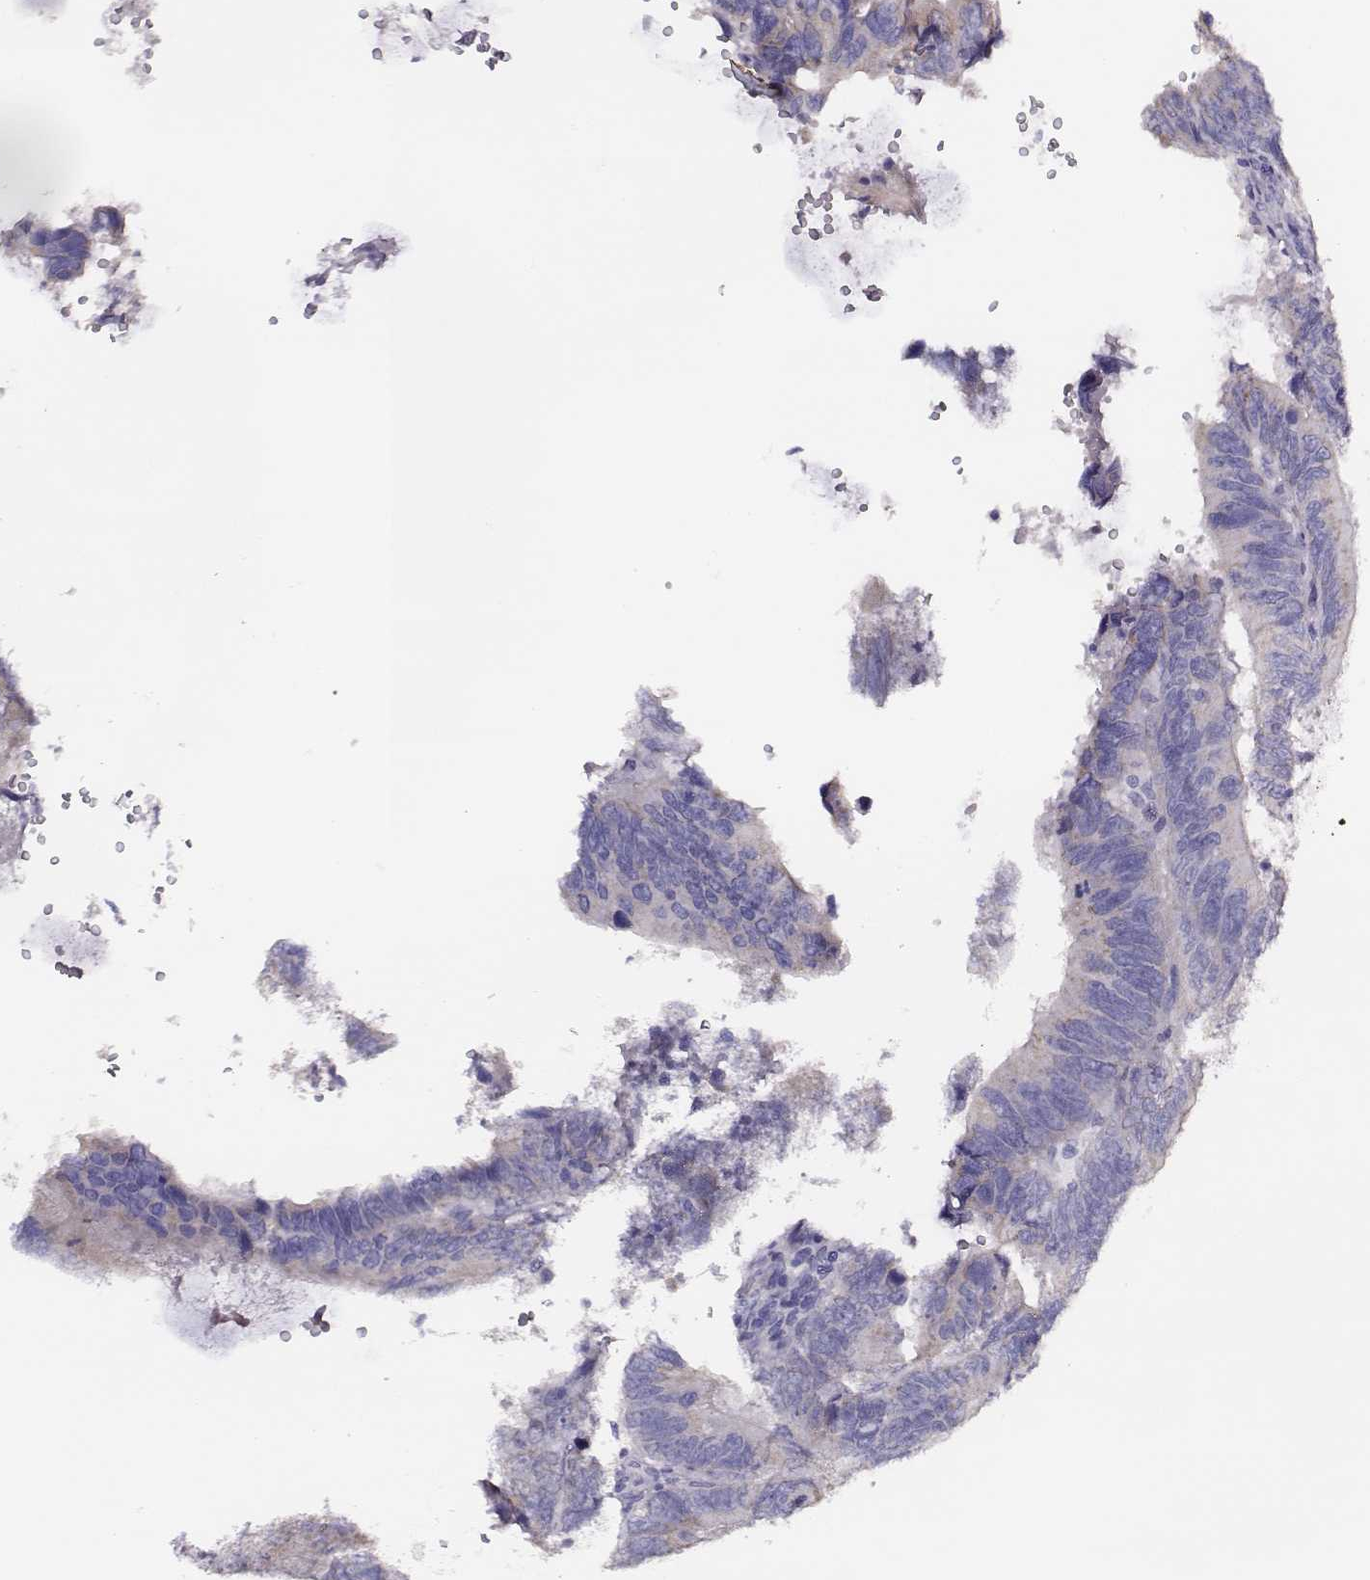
{"staining": {"intensity": "negative", "quantity": "none", "location": "none"}, "tissue": "colorectal cancer", "cell_type": "Tumor cells", "image_type": "cancer", "snomed": [{"axis": "morphology", "description": "Adenocarcinoma, NOS"}, {"axis": "topography", "description": "Colon"}], "caption": "Protein analysis of colorectal adenocarcinoma exhibits no significant positivity in tumor cells.", "gene": "AADAT", "patient": {"sex": "female", "age": 82}}